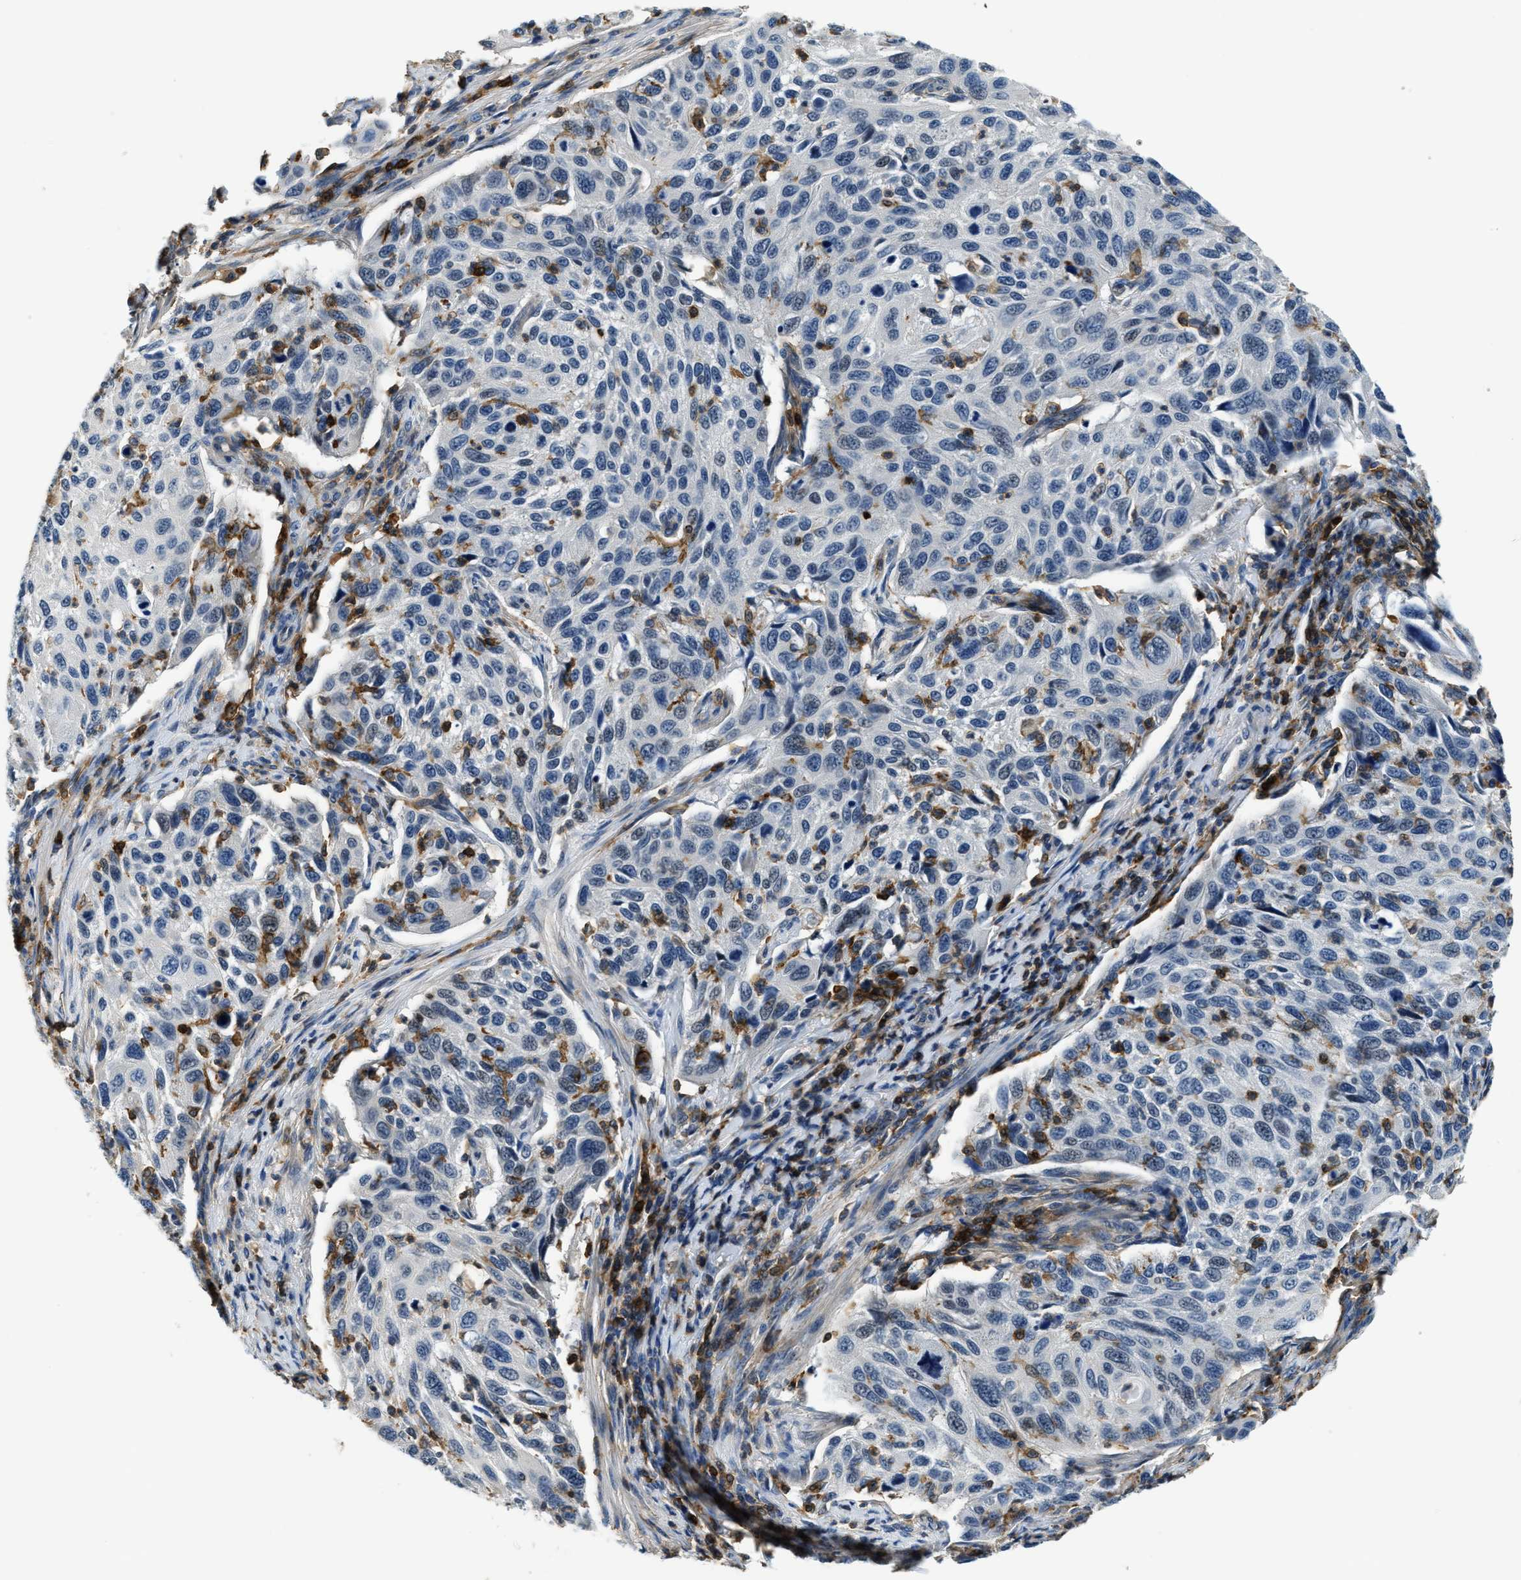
{"staining": {"intensity": "negative", "quantity": "none", "location": "none"}, "tissue": "cervical cancer", "cell_type": "Tumor cells", "image_type": "cancer", "snomed": [{"axis": "morphology", "description": "Squamous cell carcinoma, NOS"}, {"axis": "topography", "description": "Cervix"}], "caption": "High power microscopy histopathology image of an IHC image of cervical cancer, revealing no significant expression in tumor cells.", "gene": "MYO1G", "patient": {"sex": "female", "age": 70}}